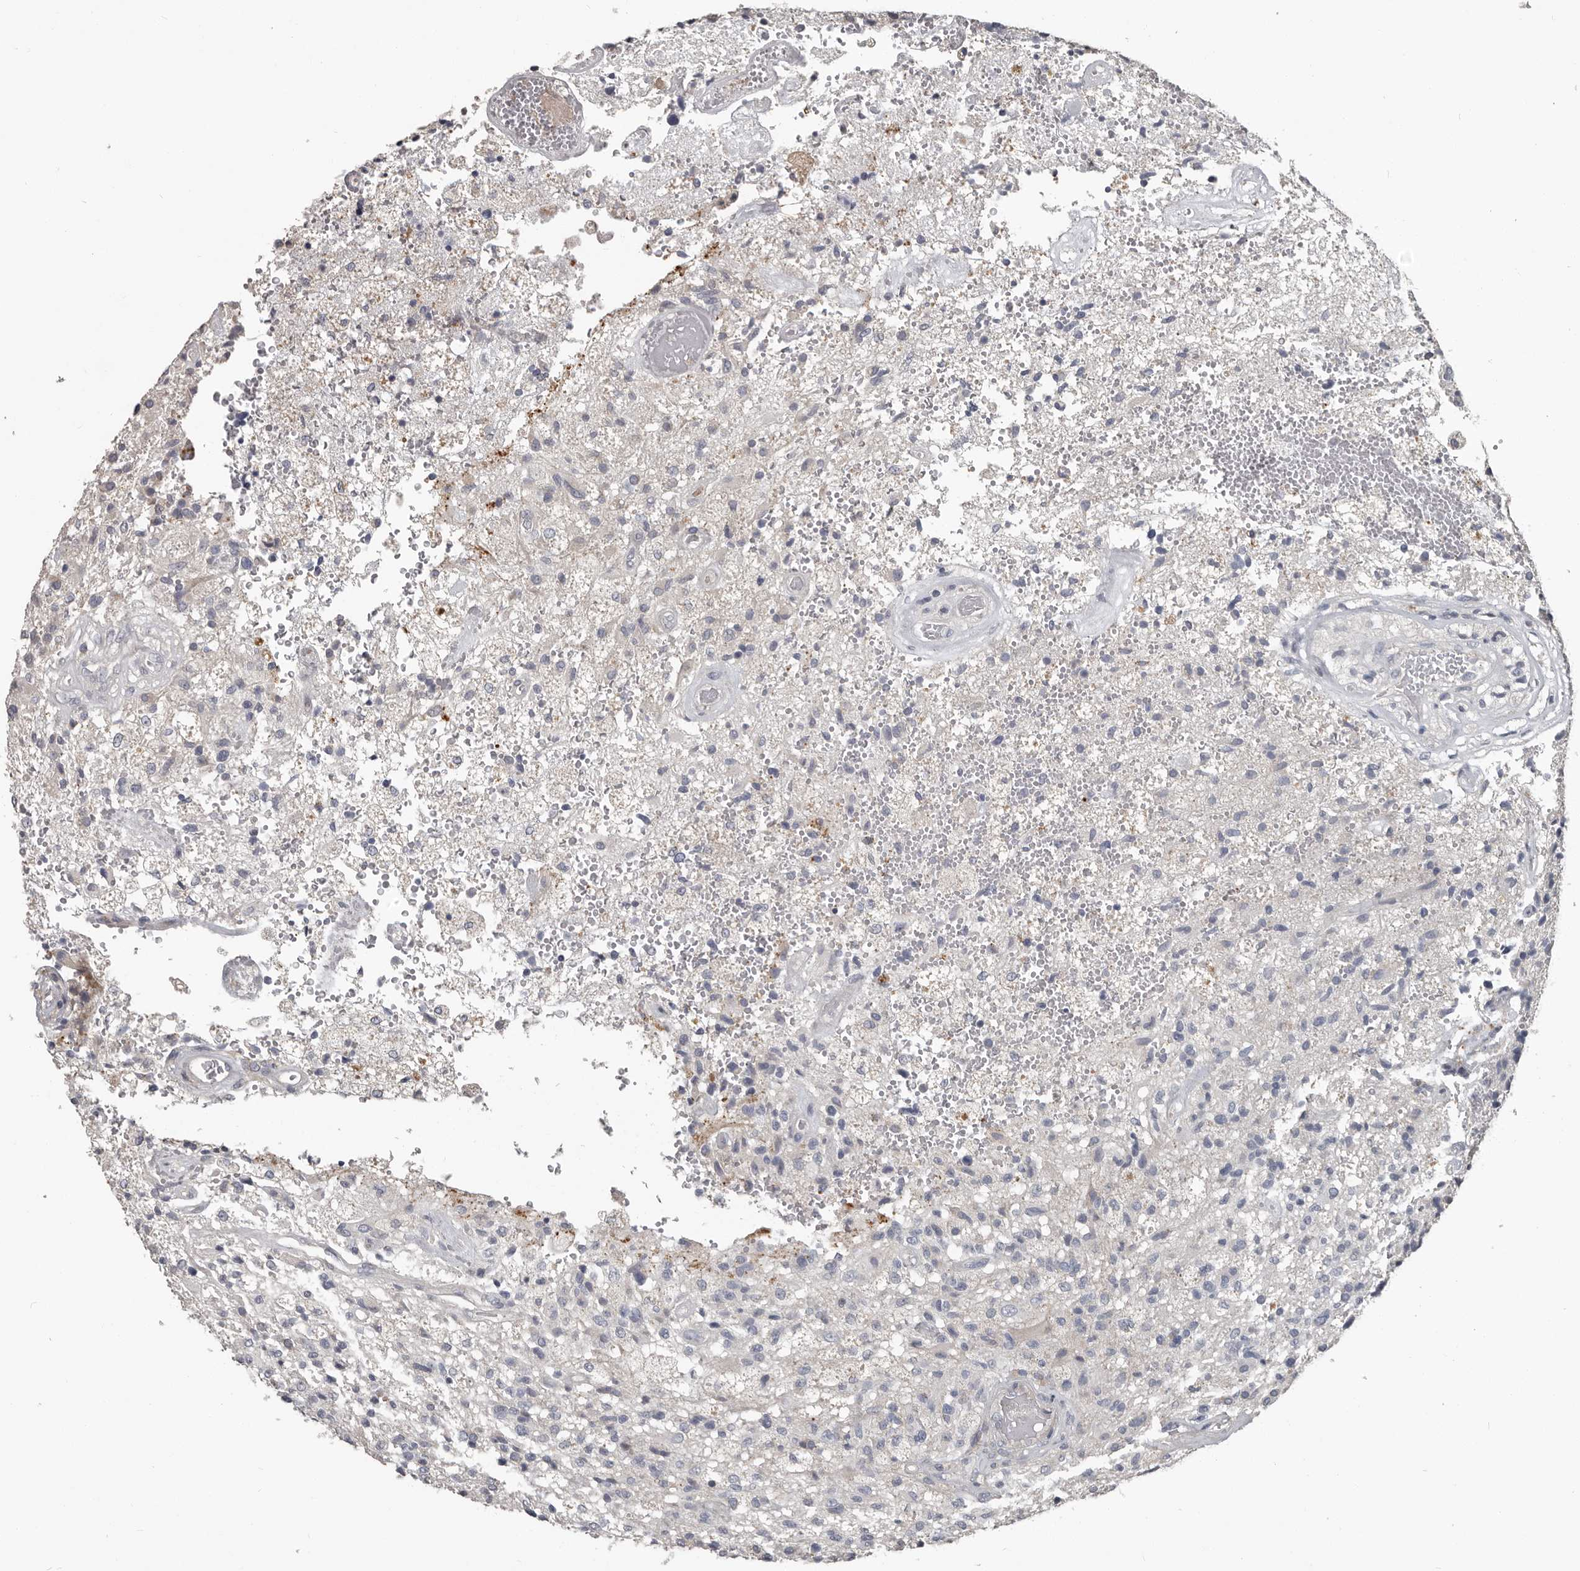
{"staining": {"intensity": "negative", "quantity": "none", "location": "none"}, "tissue": "glioma", "cell_type": "Tumor cells", "image_type": "cancer", "snomed": [{"axis": "morphology", "description": "Glioma, malignant, High grade"}, {"axis": "topography", "description": "Brain"}], "caption": "High magnification brightfield microscopy of malignant glioma (high-grade) stained with DAB (brown) and counterstained with hematoxylin (blue): tumor cells show no significant staining.", "gene": "CA6", "patient": {"sex": "male", "age": 72}}